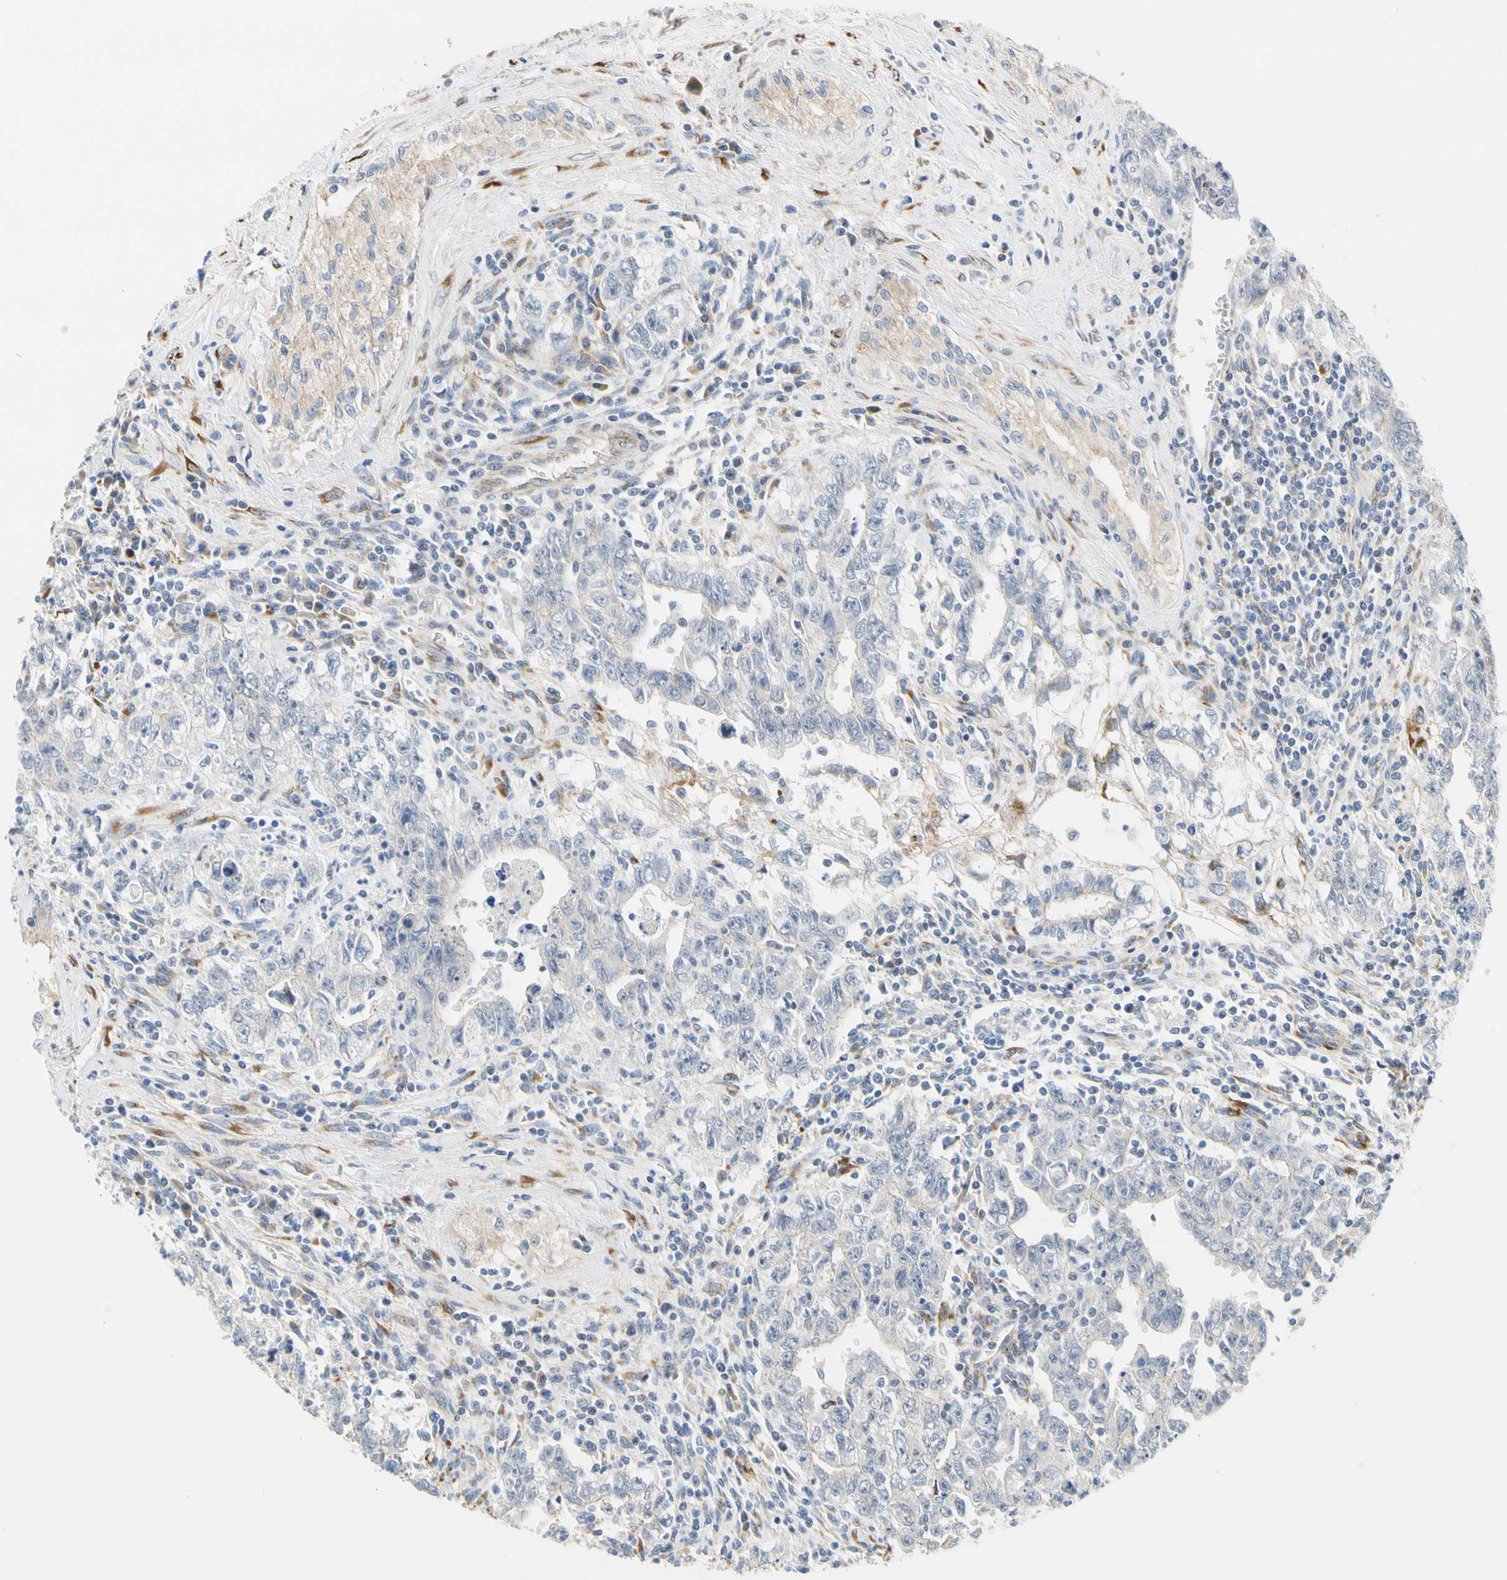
{"staining": {"intensity": "negative", "quantity": "none", "location": "none"}, "tissue": "testis cancer", "cell_type": "Tumor cells", "image_type": "cancer", "snomed": [{"axis": "morphology", "description": "Carcinoma, Embryonal, NOS"}, {"axis": "topography", "description": "Testis"}], "caption": "The photomicrograph shows no significant staining in tumor cells of testis cancer.", "gene": "ZNF236", "patient": {"sex": "male", "age": 28}}